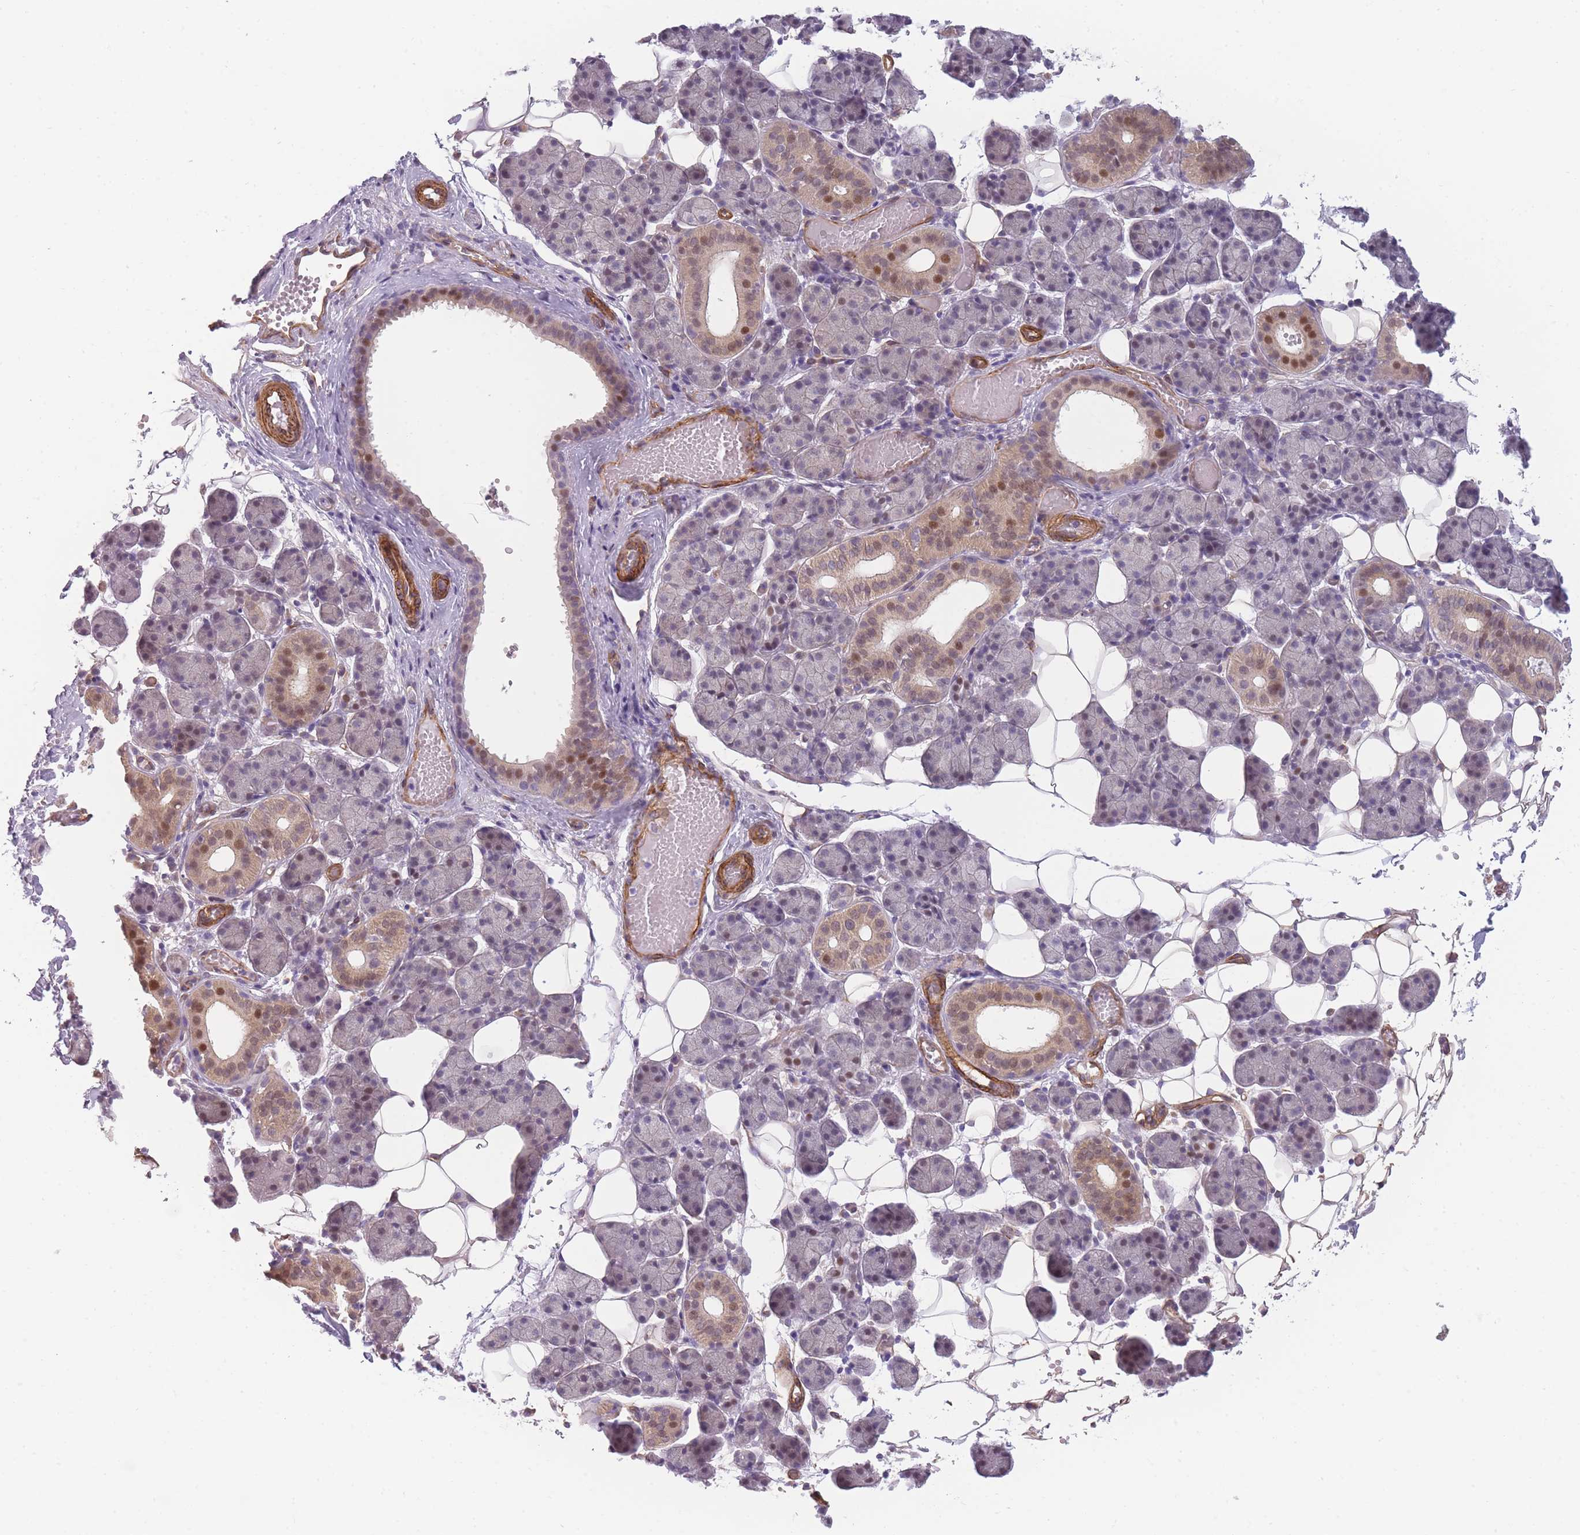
{"staining": {"intensity": "moderate", "quantity": "<25%", "location": "nuclear"}, "tissue": "salivary gland", "cell_type": "Glandular cells", "image_type": "normal", "snomed": [{"axis": "morphology", "description": "Normal tissue, NOS"}, {"axis": "topography", "description": "Salivary gland"}], "caption": "DAB (3,3'-diaminobenzidine) immunohistochemical staining of benign salivary gland reveals moderate nuclear protein positivity in approximately <25% of glandular cells. (DAB (3,3'-diaminobenzidine) IHC, brown staining for protein, blue staining for nuclei).", "gene": "OR6B2", "patient": {"sex": "female", "age": 33}}